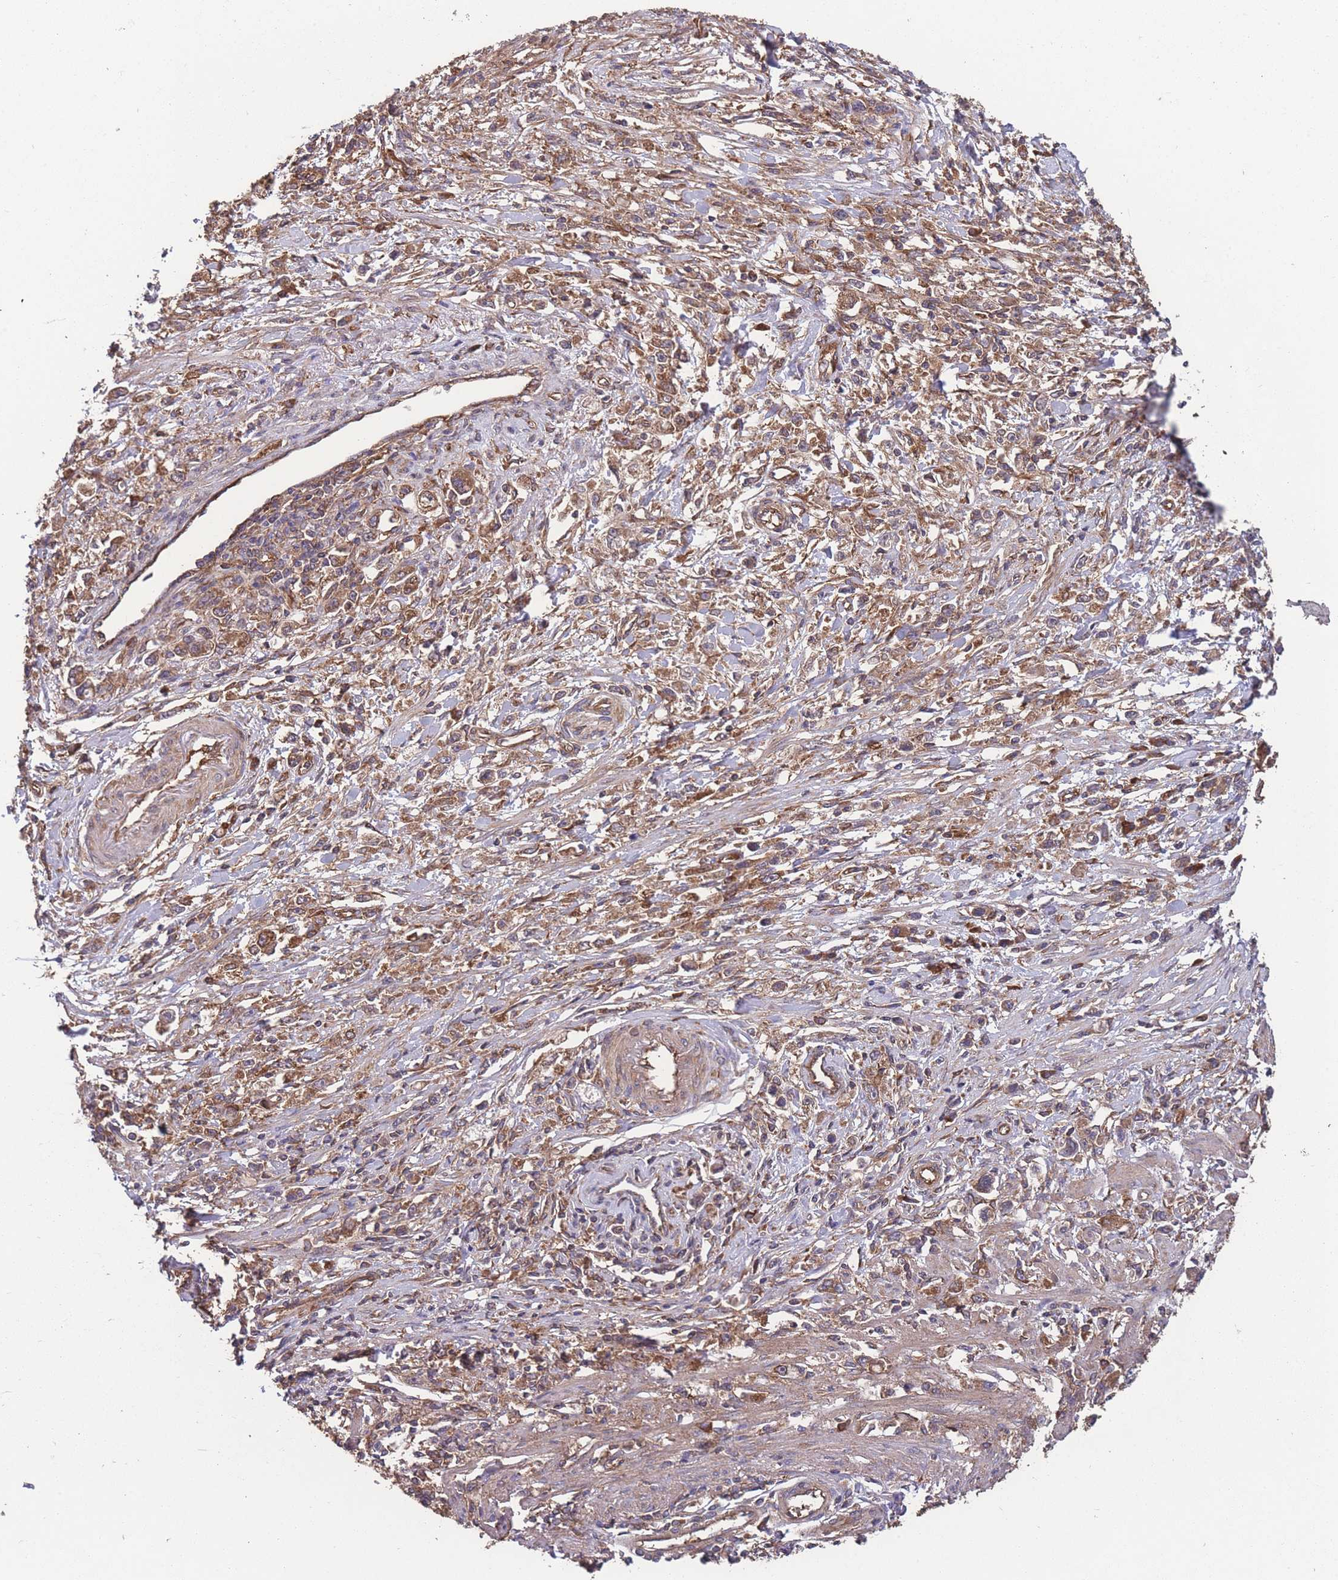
{"staining": {"intensity": "moderate", "quantity": ">75%", "location": "cytoplasmic/membranous"}, "tissue": "stomach cancer", "cell_type": "Tumor cells", "image_type": "cancer", "snomed": [{"axis": "morphology", "description": "Adenocarcinoma, NOS"}, {"axis": "topography", "description": "Stomach"}], "caption": "Protein staining exhibits moderate cytoplasmic/membranous staining in about >75% of tumor cells in adenocarcinoma (stomach). (IHC, brightfield microscopy, high magnification).", "gene": "ZPR1", "patient": {"sex": "female", "age": 59}}